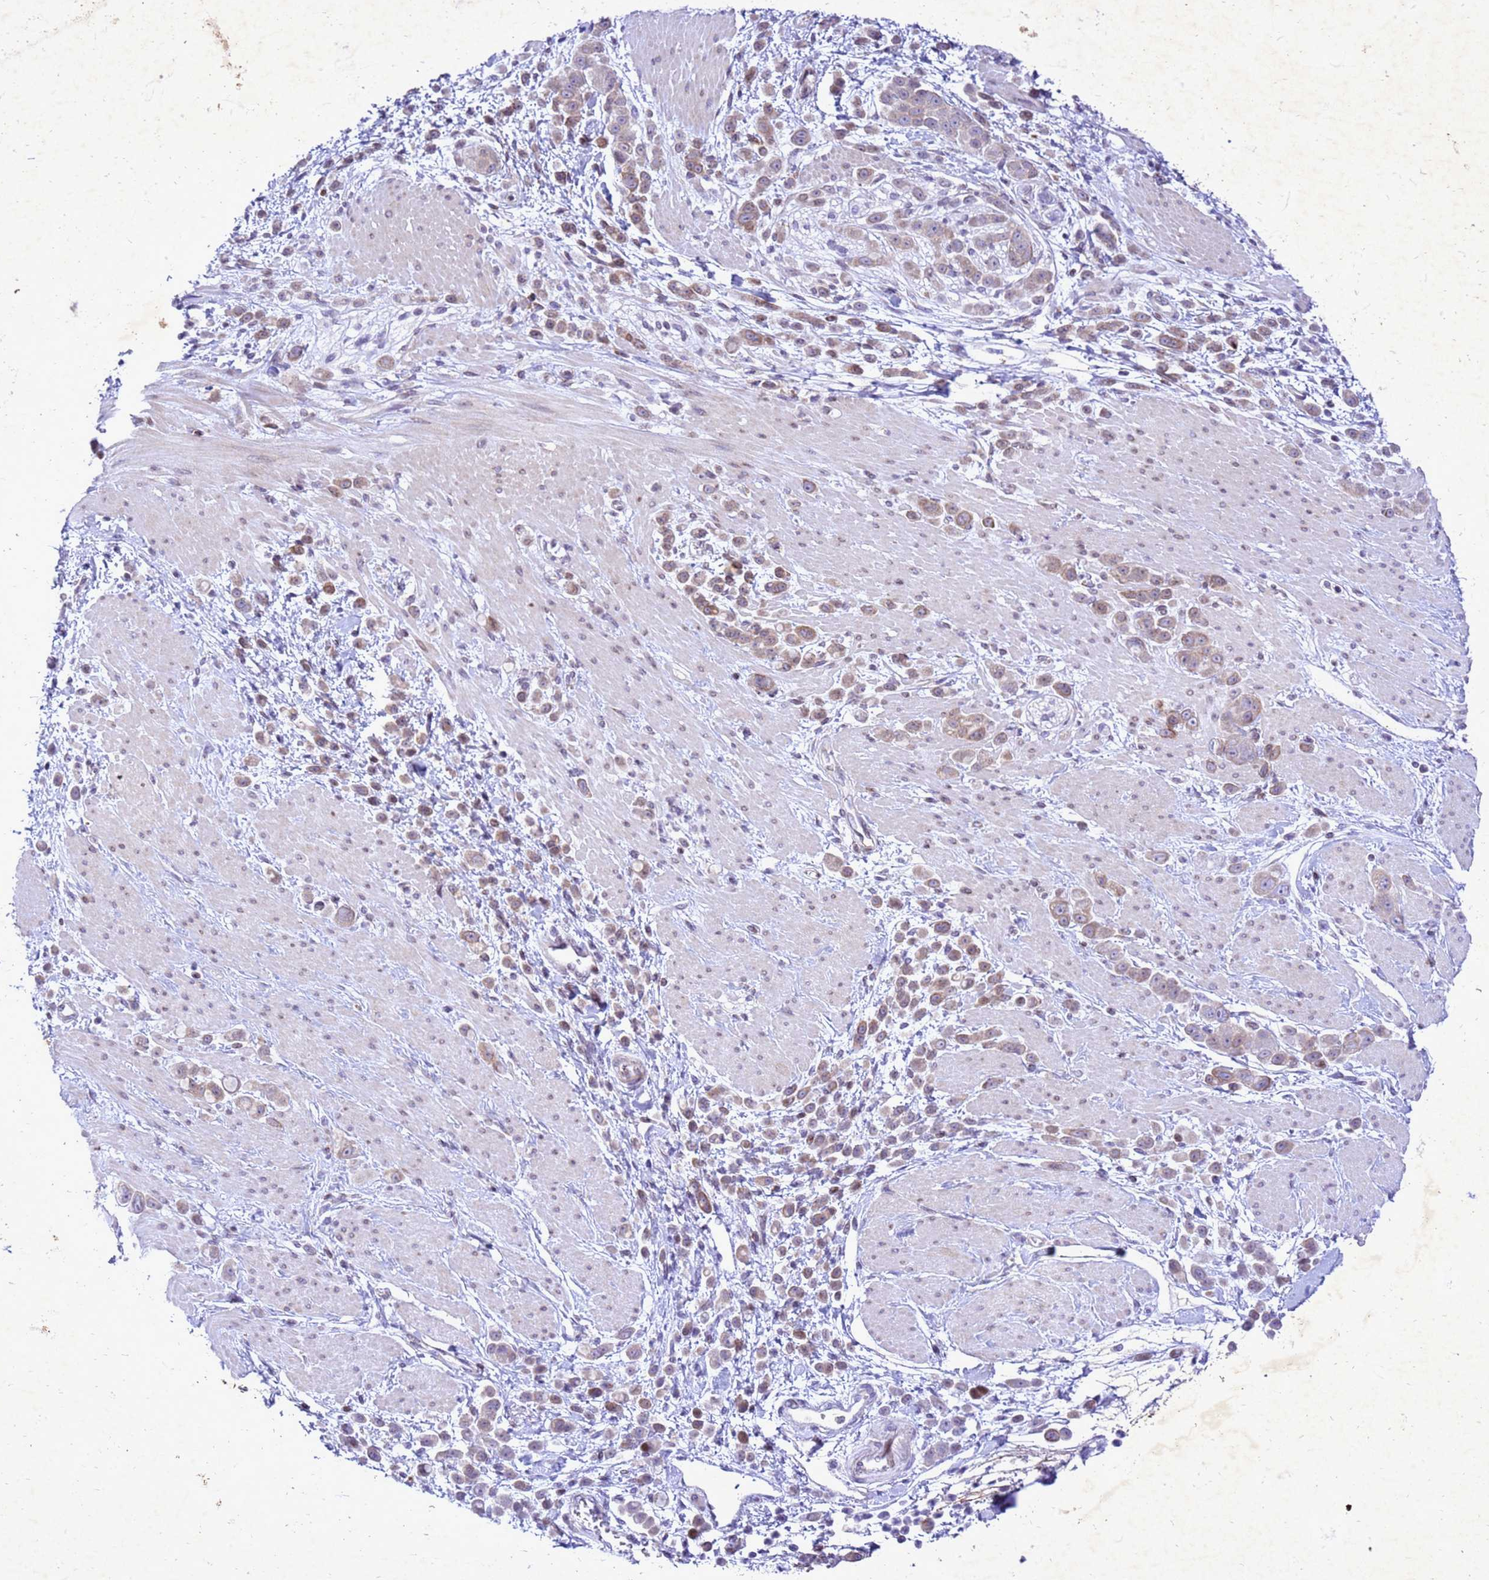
{"staining": {"intensity": "moderate", "quantity": ">75%", "location": "cytoplasmic/membranous"}, "tissue": "pancreatic cancer", "cell_type": "Tumor cells", "image_type": "cancer", "snomed": [{"axis": "morphology", "description": "Normal tissue, NOS"}, {"axis": "morphology", "description": "Adenocarcinoma, NOS"}, {"axis": "topography", "description": "Pancreas"}], "caption": "Immunohistochemical staining of human pancreatic cancer demonstrates medium levels of moderate cytoplasmic/membranous expression in about >75% of tumor cells.", "gene": "COPS9", "patient": {"sex": "female", "age": 64}}